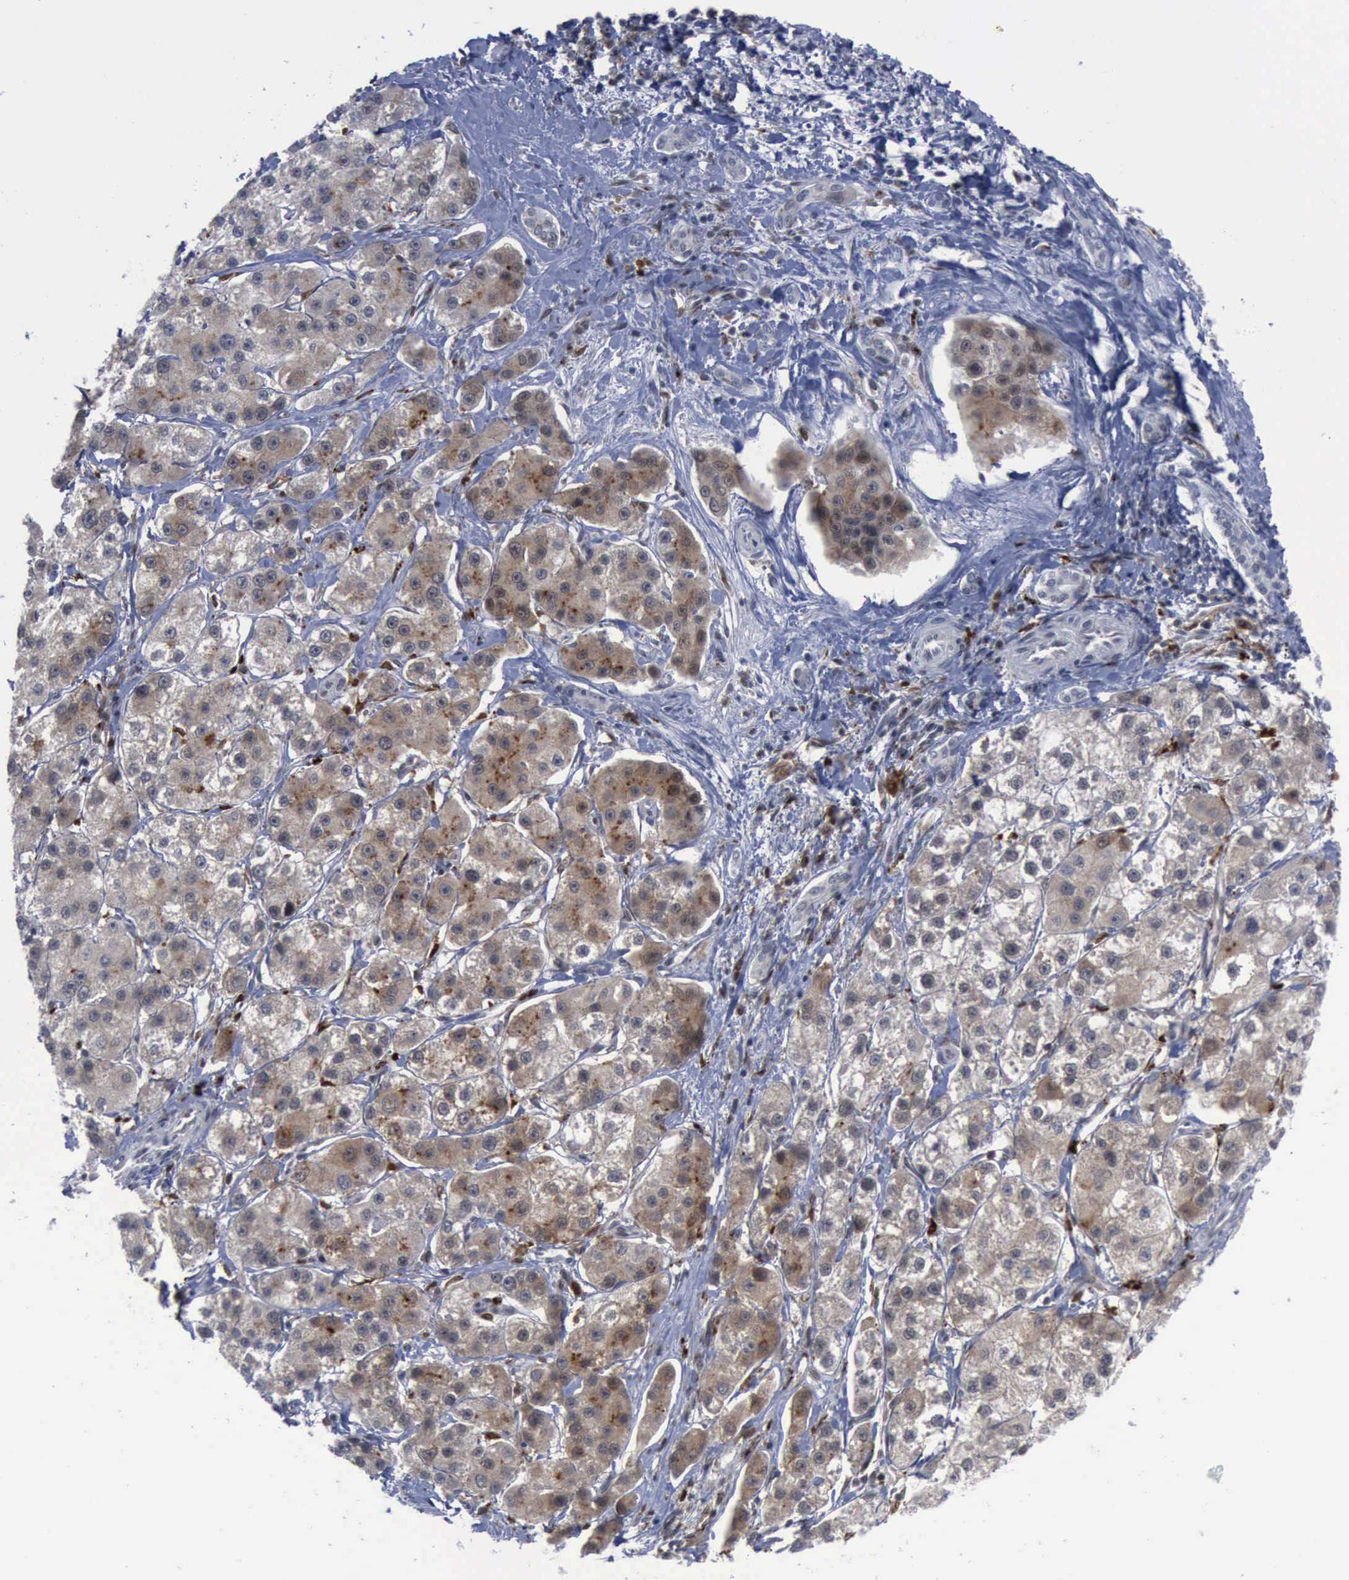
{"staining": {"intensity": "moderate", "quantity": "25%-75%", "location": "cytoplasmic/membranous"}, "tissue": "liver cancer", "cell_type": "Tumor cells", "image_type": "cancer", "snomed": [{"axis": "morphology", "description": "Carcinoma, Hepatocellular, NOS"}, {"axis": "topography", "description": "Liver"}], "caption": "Brown immunohistochemical staining in human hepatocellular carcinoma (liver) reveals moderate cytoplasmic/membranous positivity in approximately 25%-75% of tumor cells. Using DAB (3,3'-diaminobenzidine) (brown) and hematoxylin (blue) stains, captured at high magnification using brightfield microscopy.", "gene": "CSTA", "patient": {"sex": "female", "age": 85}}